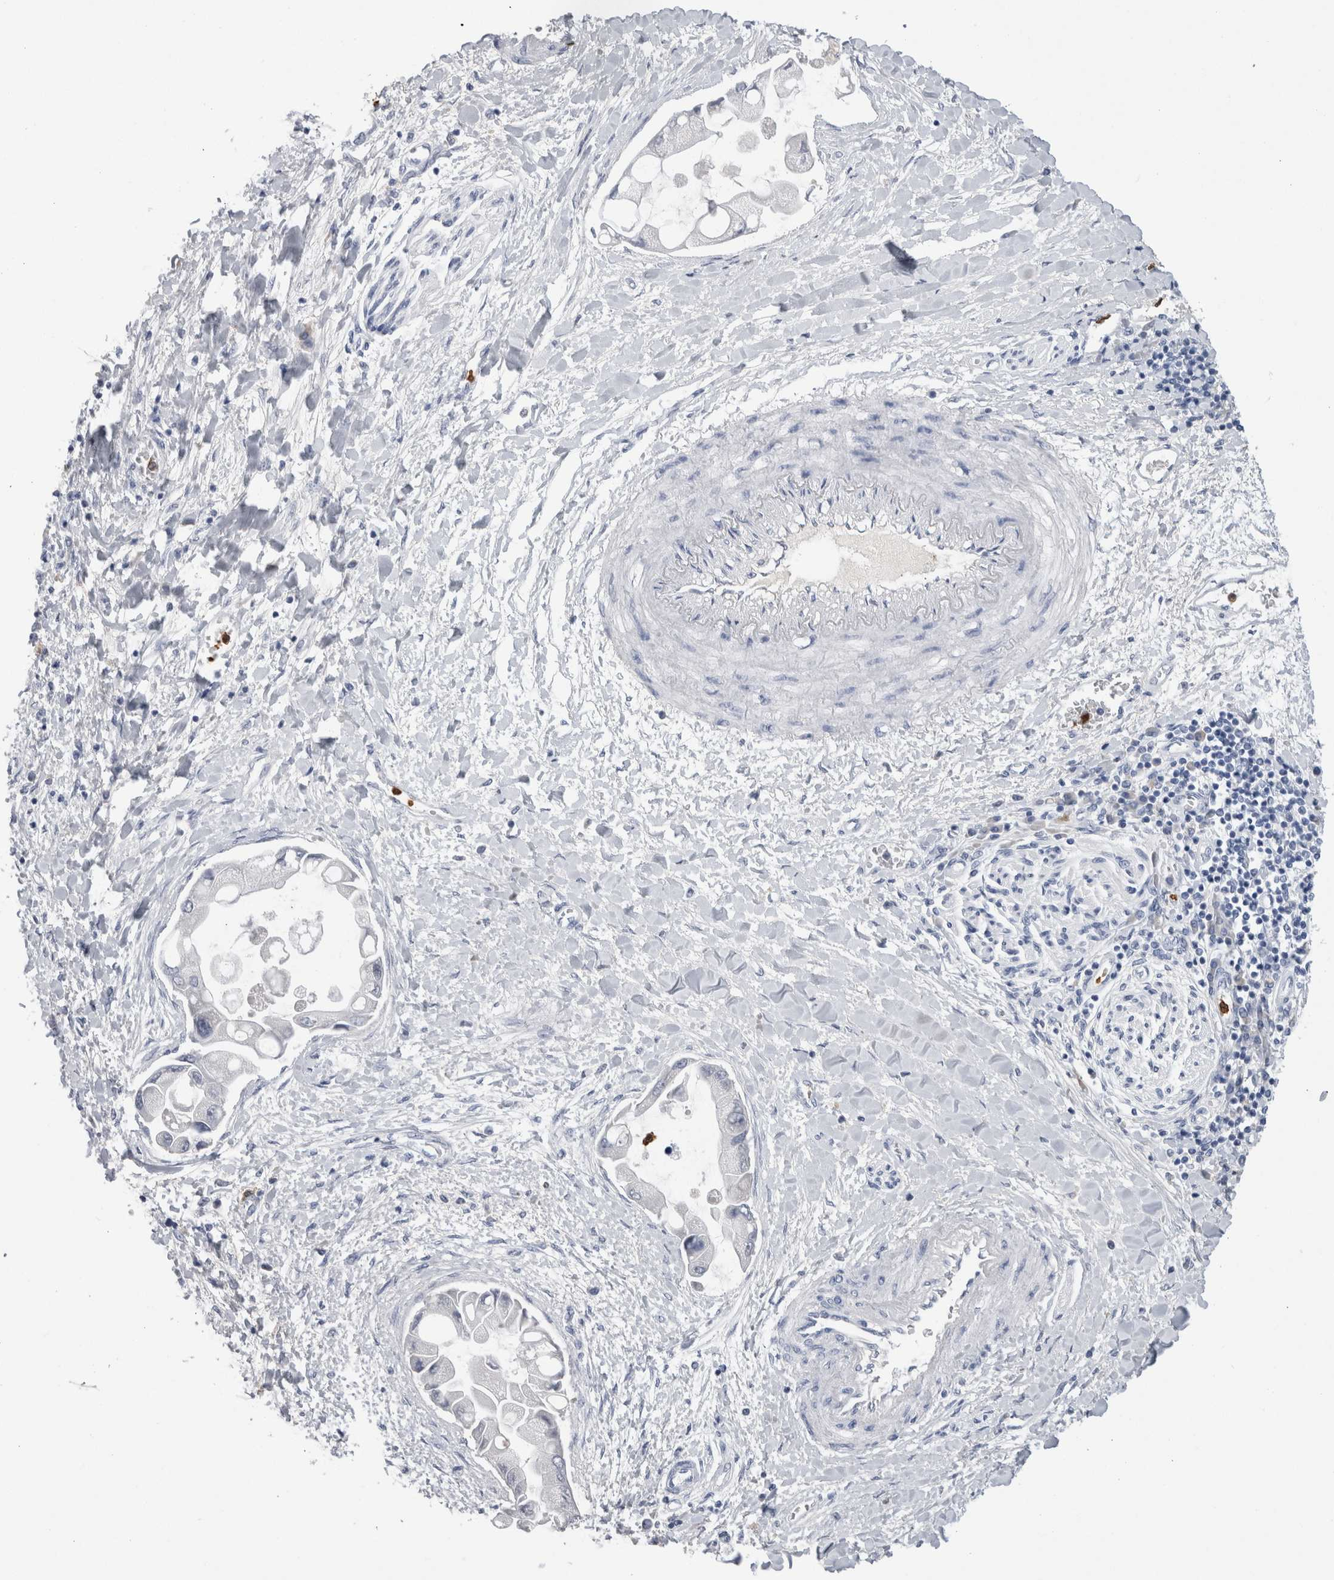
{"staining": {"intensity": "negative", "quantity": "none", "location": "none"}, "tissue": "liver cancer", "cell_type": "Tumor cells", "image_type": "cancer", "snomed": [{"axis": "morphology", "description": "Cholangiocarcinoma"}, {"axis": "topography", "description": "Liver"}], "caption": "DAB (3,3'-diaminobenzidine) immunohistochemical staining of human liver cancer displays no significant positivity in tumor cells. (Immunohistochemistry (ihc), brightfield microscopy, high magnification).", "gene": "S100A12", "patient": {"sex": "male", "age": 50}}